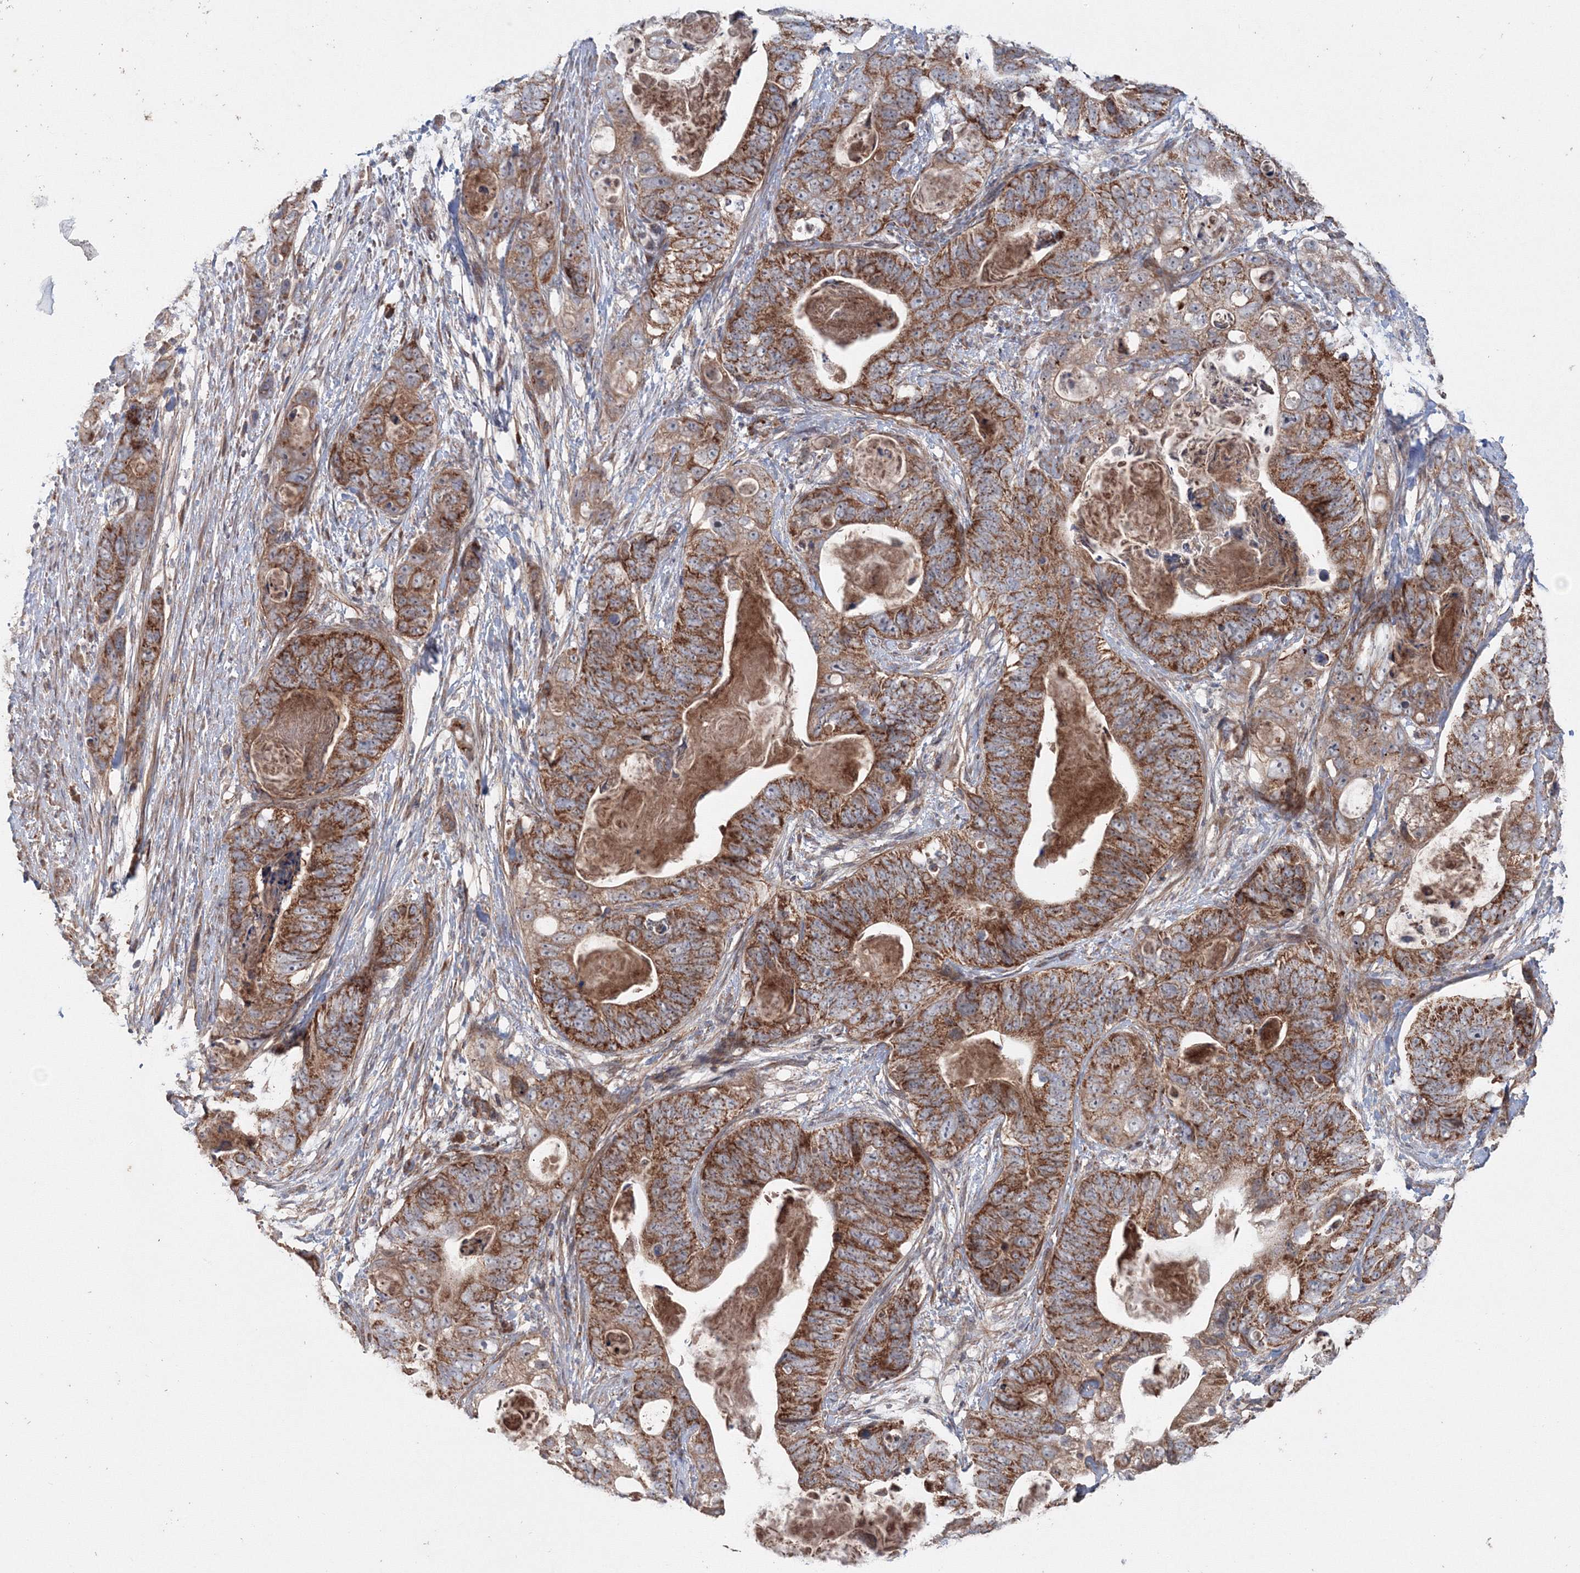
{"staining": {"intensity": "strong", "quantity": ">75%", "location": "cytoplasmic/membranous"}, "tissue": "stomach cancer", "cell_type": "Tumor cells", "image_type": "cancer", "snomed": [{"axis": "morphology", "description": "Adenocarcinoma, NOS"}, {"axis": "topography", "description": "Stomach"}], "caption": "The micrograph shows a brown stain indicating the presence of a protein in the cytoplasmic/membranous of tumor cells in adenocarcinoma (stomach).", "gene": "NOA1", "patient": {"sex": "female", "age": 89}}